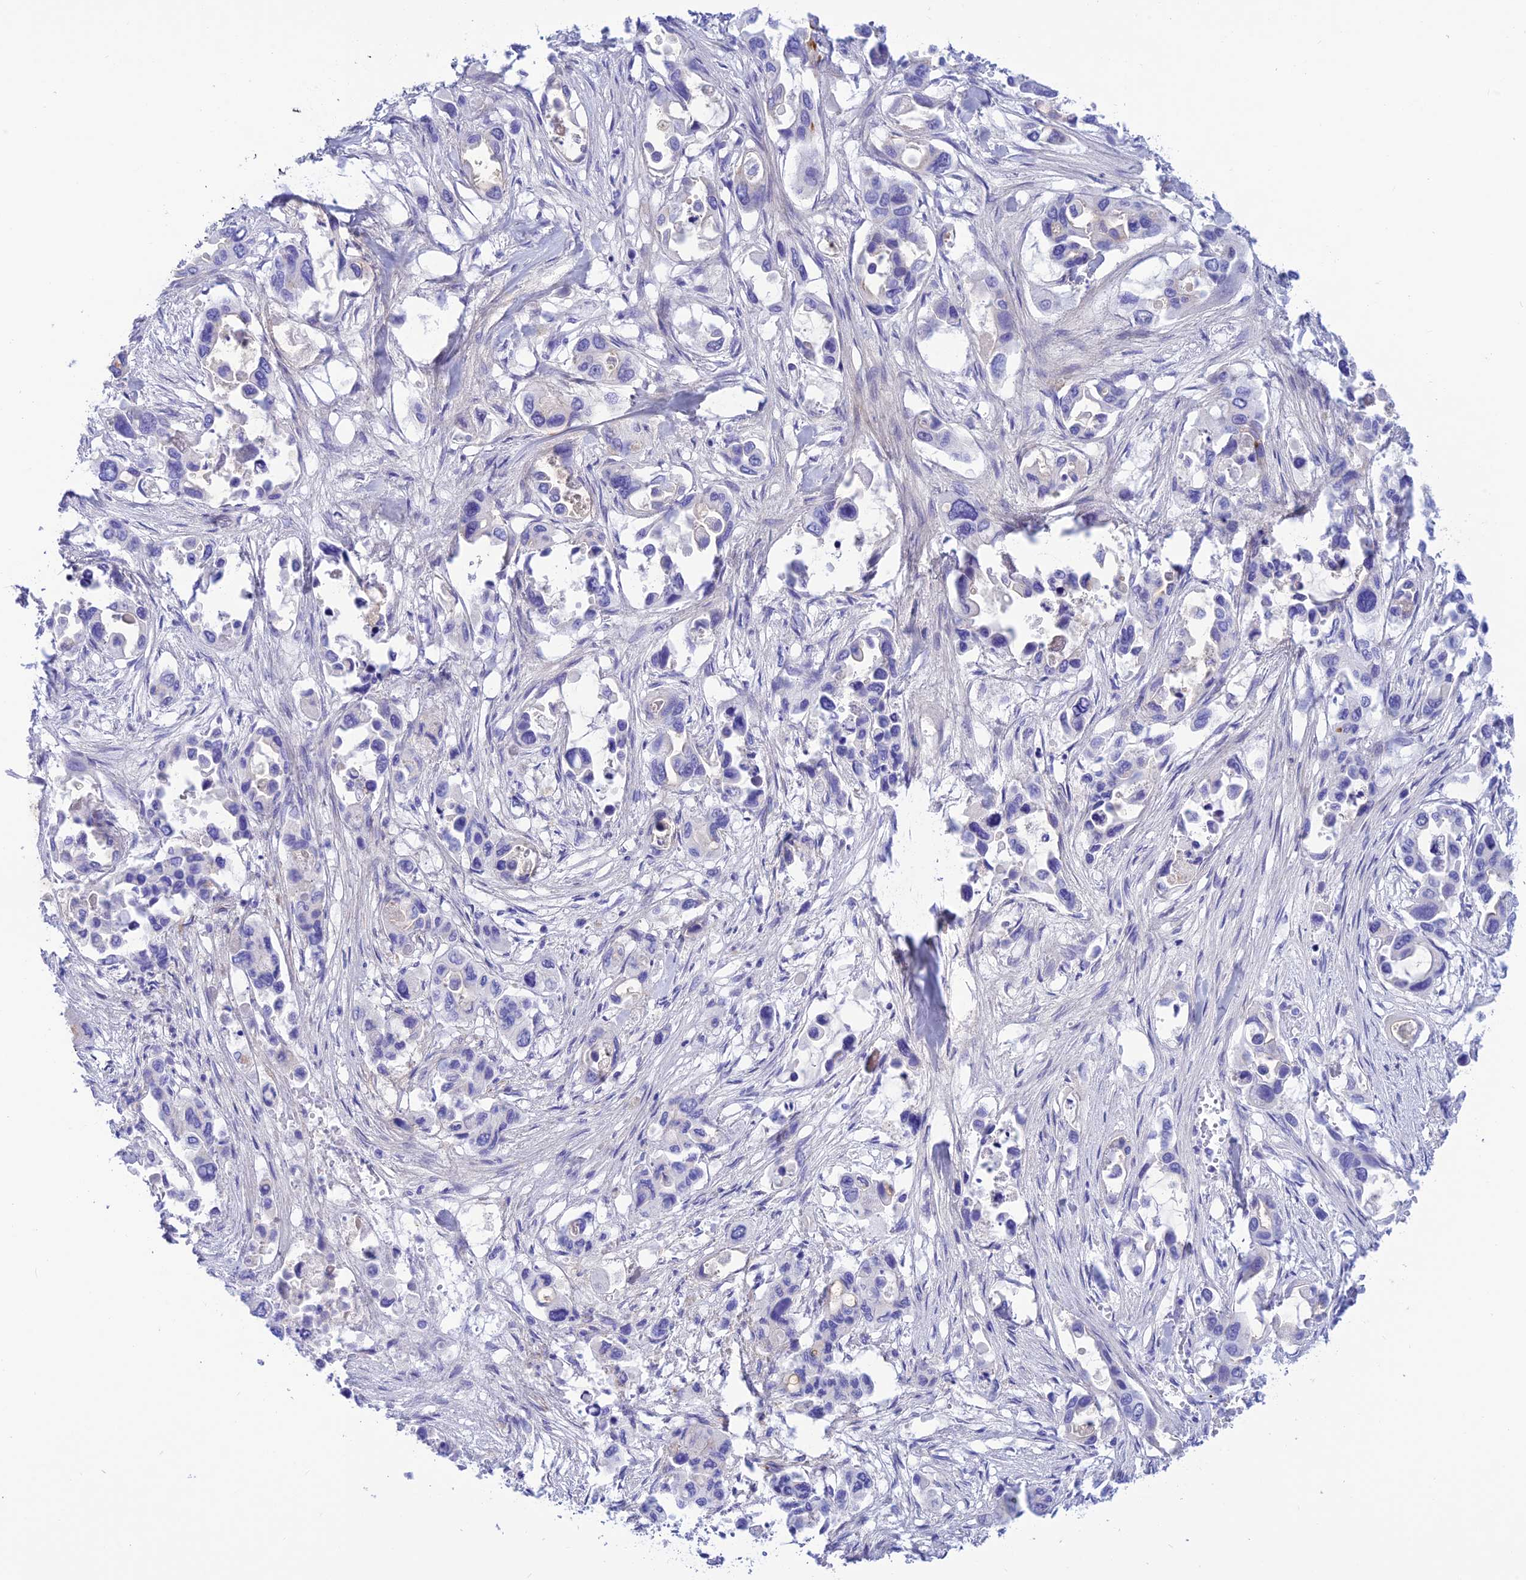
{"staining": {"intensity": "negative", "quantity": "none", "location": "none"}, "tissue": "pancreatic cancer", "cell_type": "Tumor cells", "image_type": "cancer", "snomed": [{"axis": "morphology", "description": "Adenocarcinoma, NOS"}, {"axis": "topography", "description": "Pancreas"}], "caption": "High magnification brightfield microscopy of pancreatic cancer stained with DAB (3,3'-diaminobenzidine) (brown) and counterstained with hematoxylin (blue): tumor cells show no significant expression. (Stains: DAB IHC with hematoxylin counter stain, Microscopy: brightfield microscopy at high magnification).", "gene": "PRNP", "patient": {"sex": "male", "age": 92}}